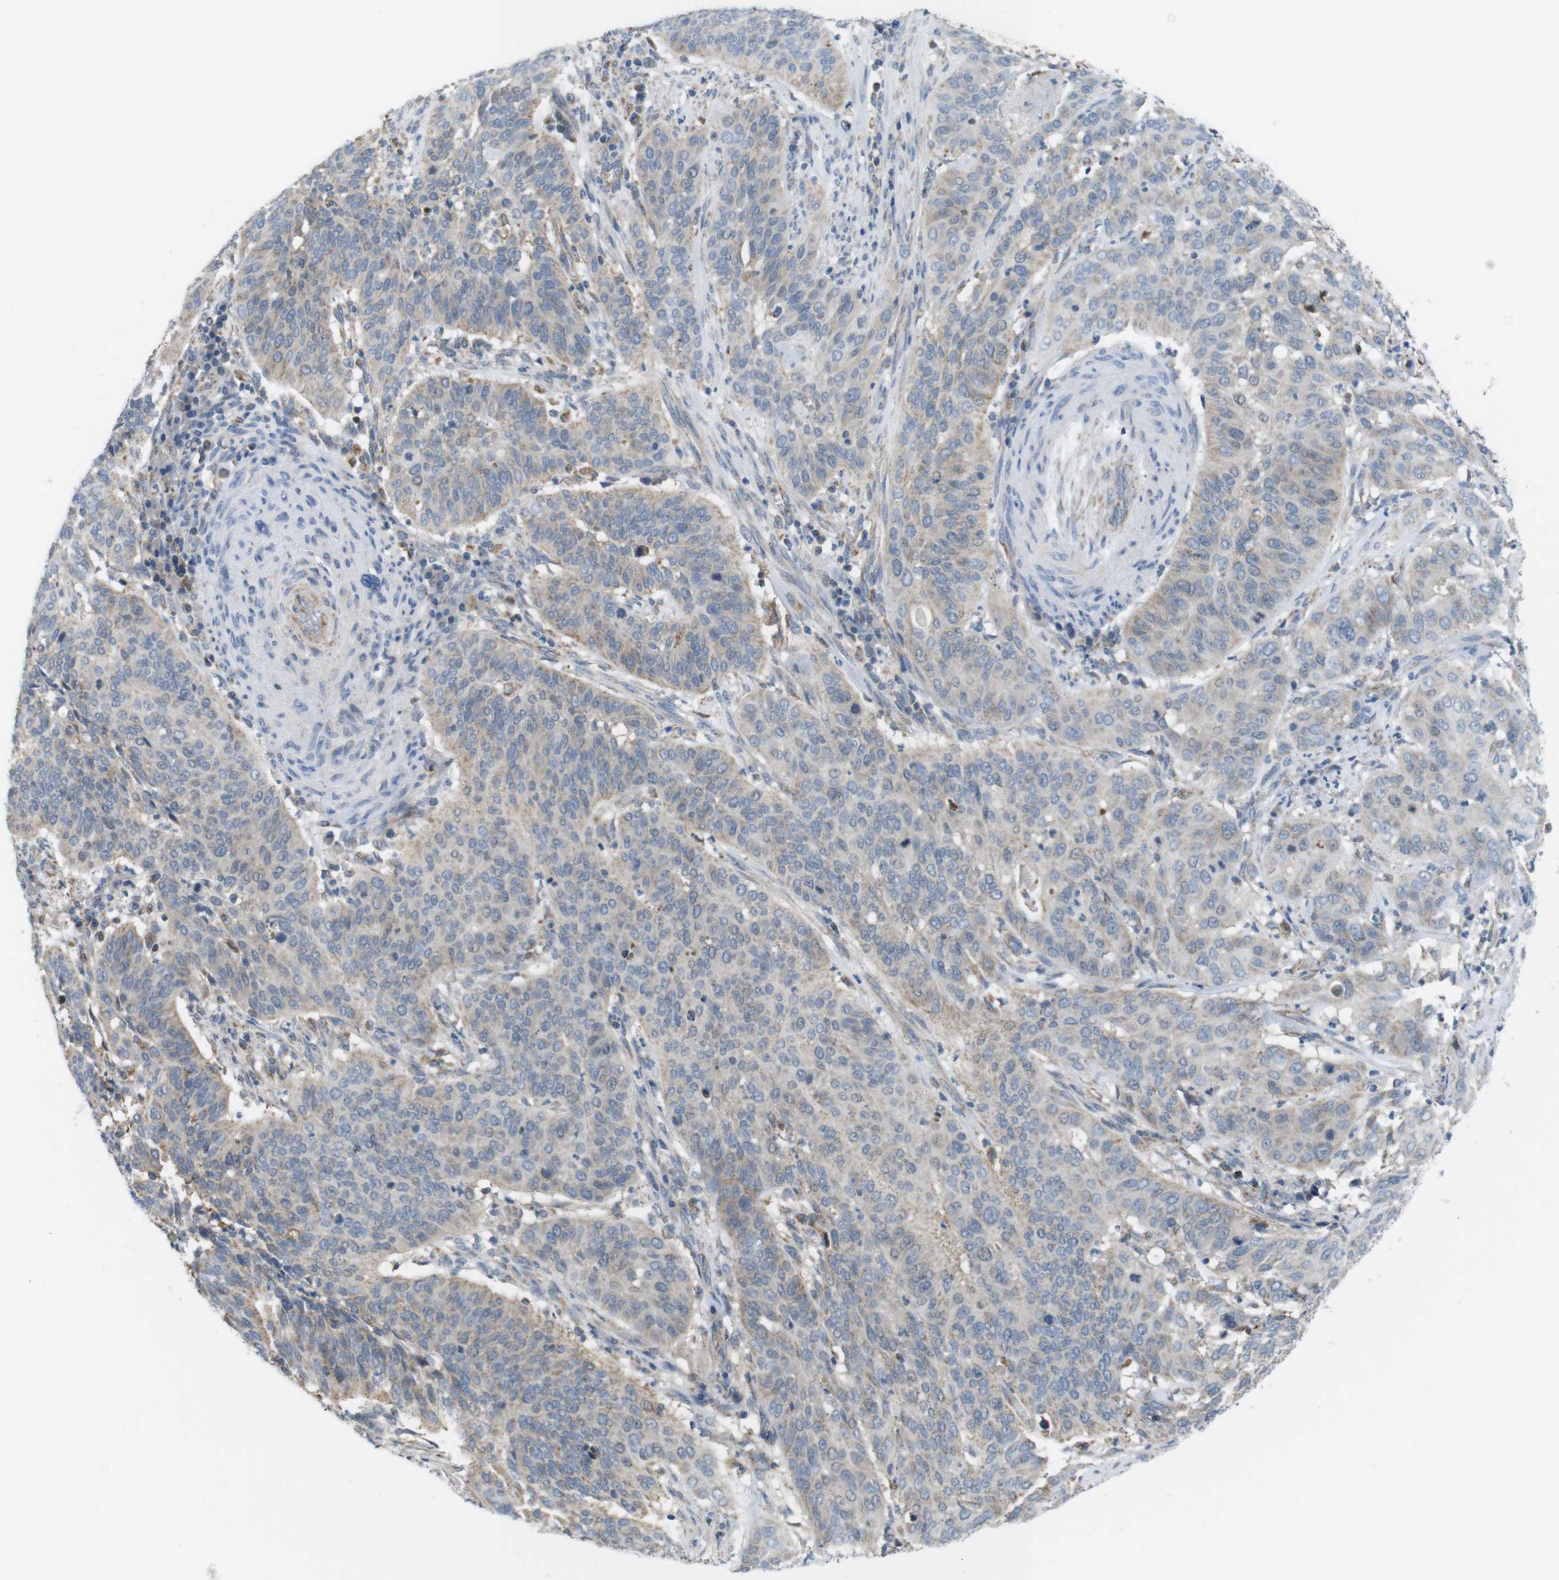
{"staining": {"intensity": "weak", "quantity": ">75%", "location": "cytoplasmic/membranous"}, "tissue": "cervical cancer", "cell_type": "Tumor cells", "image_type": "cancer", "snomed": [{"axis": "morphology", "description": "Normal tissue, NOS"}, {"axis": "morphology", "description": "Squamous cell carcinoma, NOS"}, {"axis": "topography", "description": "Cervix"}], "caption": "Immunohistochemical staining of cervical cancer (squamous cell carcinoma) reveals low levels of weak cytoplasmic/membranous expression in about >75% of tumor cells.", "gene": "GRIK2", "patient": {"sex": "female", "age": 39}}